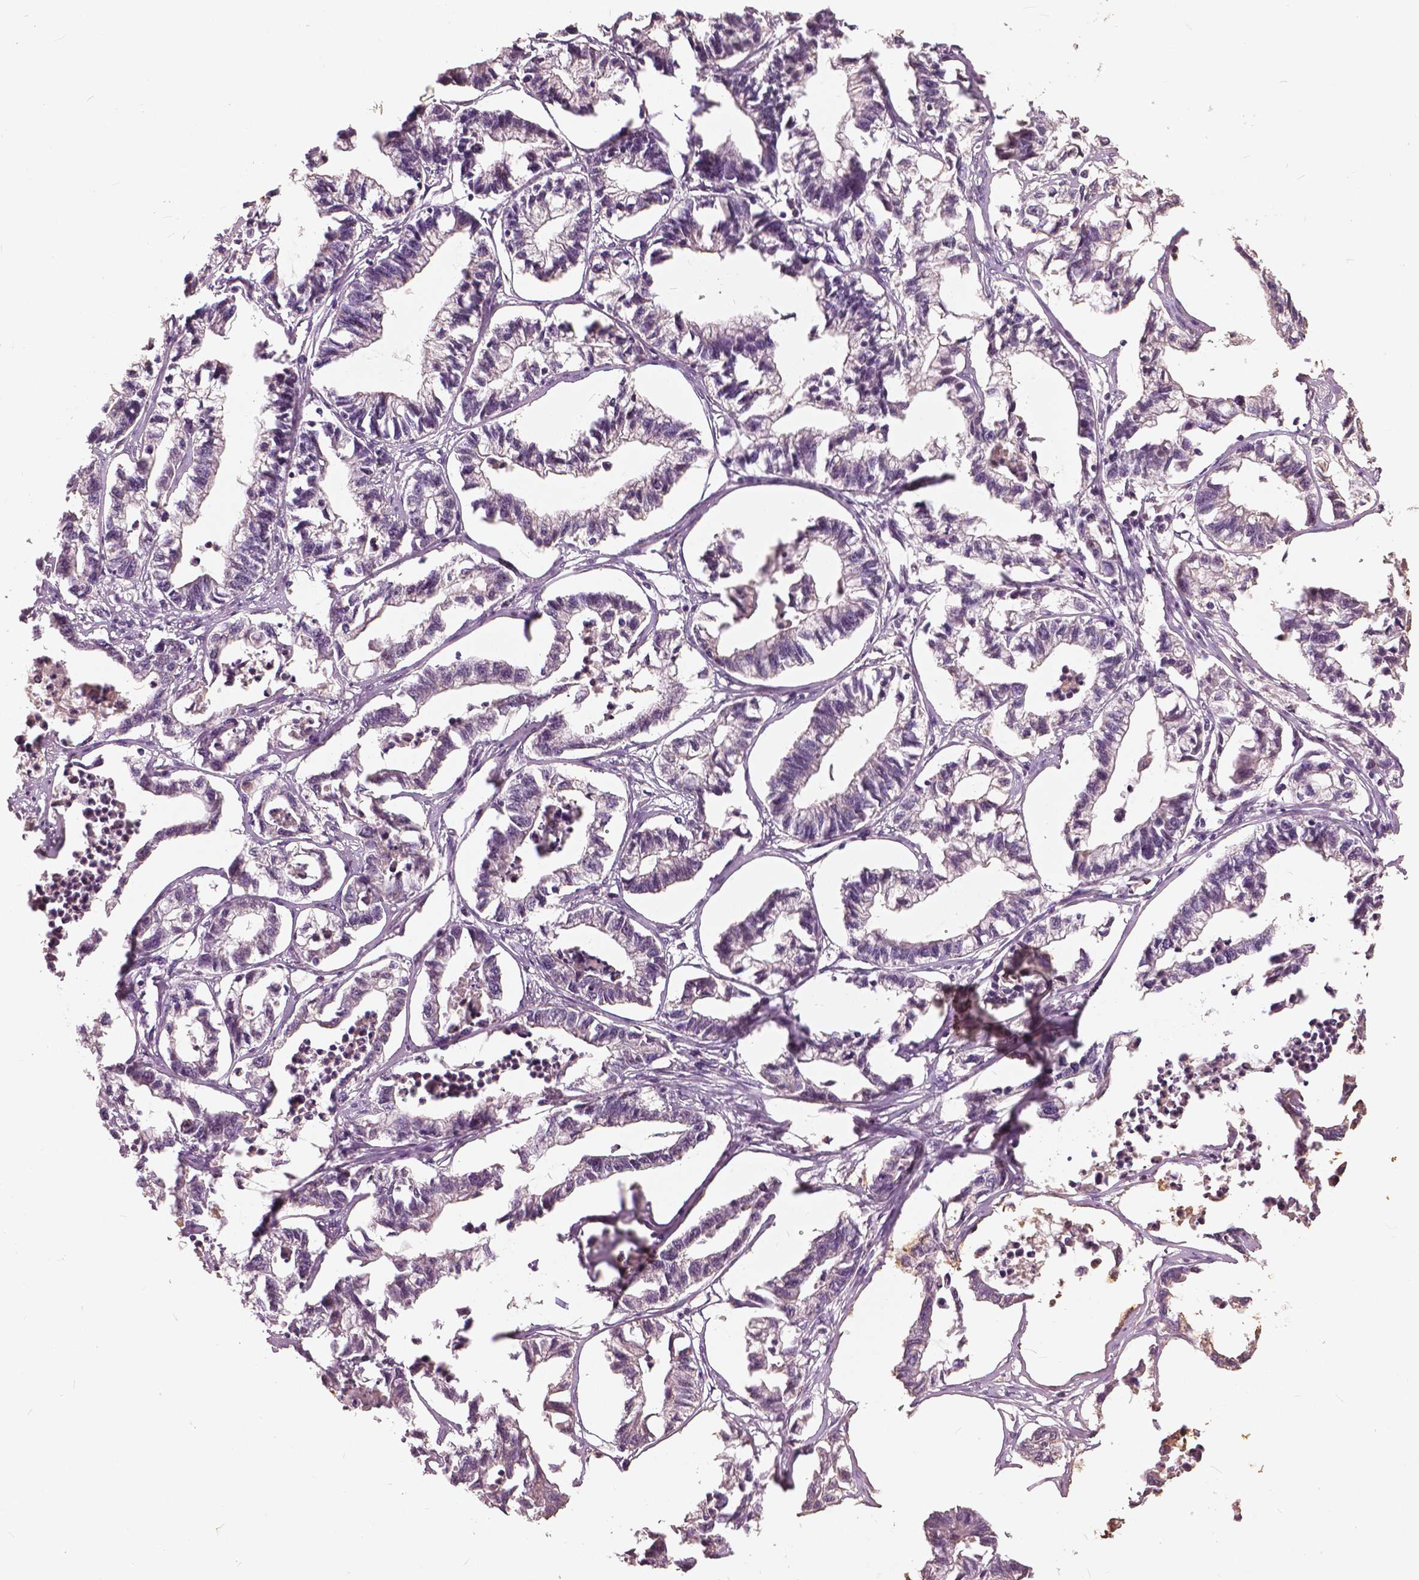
{"staining": {"intensity": "negative", "quantity": "none", "location": "none"}, "tissue": "stomach cancer", "cell_type": "Tumor cells", "image_type": "cancer", "snomed": [{"axis": "morphology", "description": "Adenocarcinoma, NOS"}, {"axis": "topography", "description": "Stomach"}], "caption": "Immunohistochemistry of human stomach adenocarcinoma shows no positivity in tumor cells. (Stains: DAB (3,3'-diaminobenzidine) immunohistochemistry with hematoxylin counter stain, Microscopy: brightfield microscopy at high magnification).", "gene": "ANGPTL4", "patient": {"sex": "male", "age": 83}}